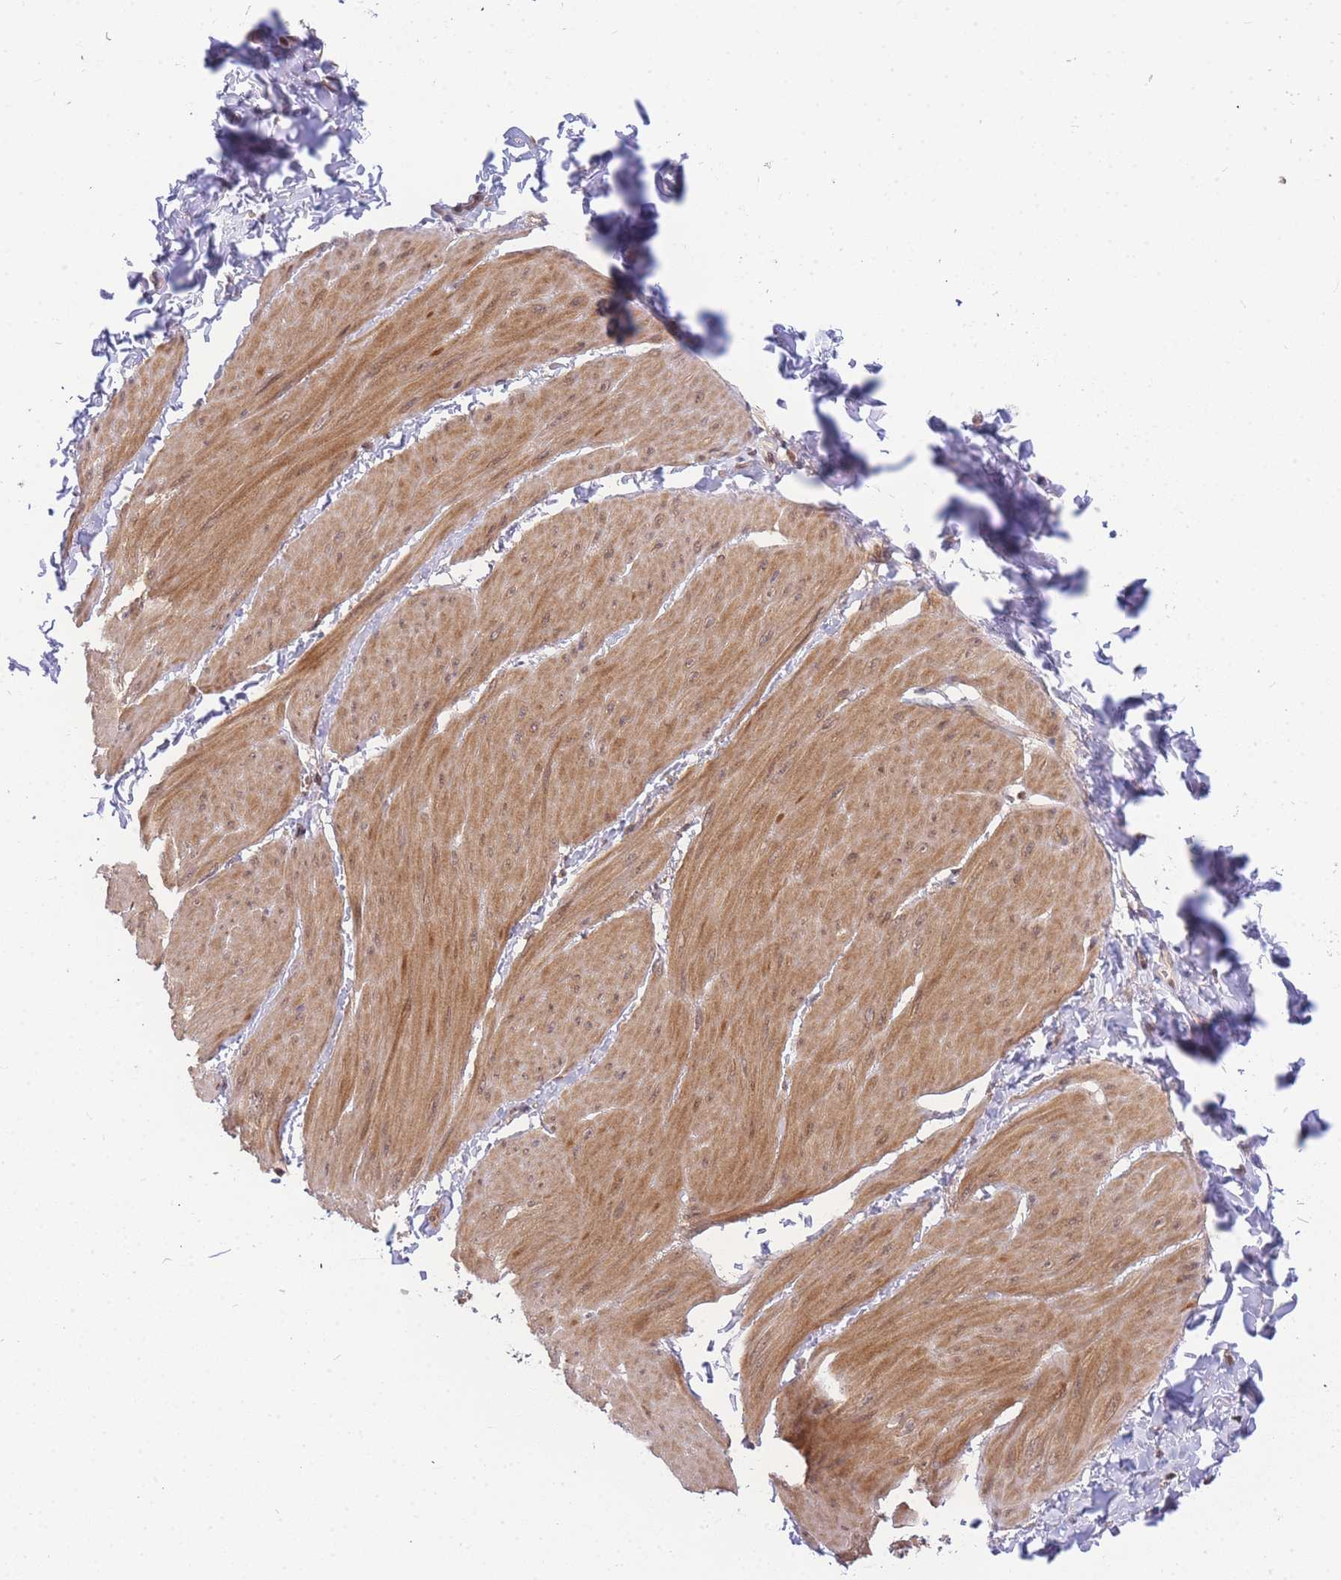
{"staining": {"intensity": "moderate", "quantity": ">75%", "location": "cytoplasmic/membranous,nuclear"}, "tissue": "smooth muscle", "cell_type": "Smooth muscle cells", "image_type": "normal", "snomed": [{"axis": "morphology", "description": "Urothelial carcinoma, High grade"}, {"axis": "topography", "description": "Urinary bladder"}], "caption": "A micrograph of smooth muscle stained for a protein exhibits moderate cytoplasmic/membranous,nuclear brown staining in smooth muscle cells. (DAB (3,3'-diaminobenzidine) IHC with brightfield microscopy, high magnification).", "gene": "KIAA1191", "patient": {"sex": "male", "age": 46}}